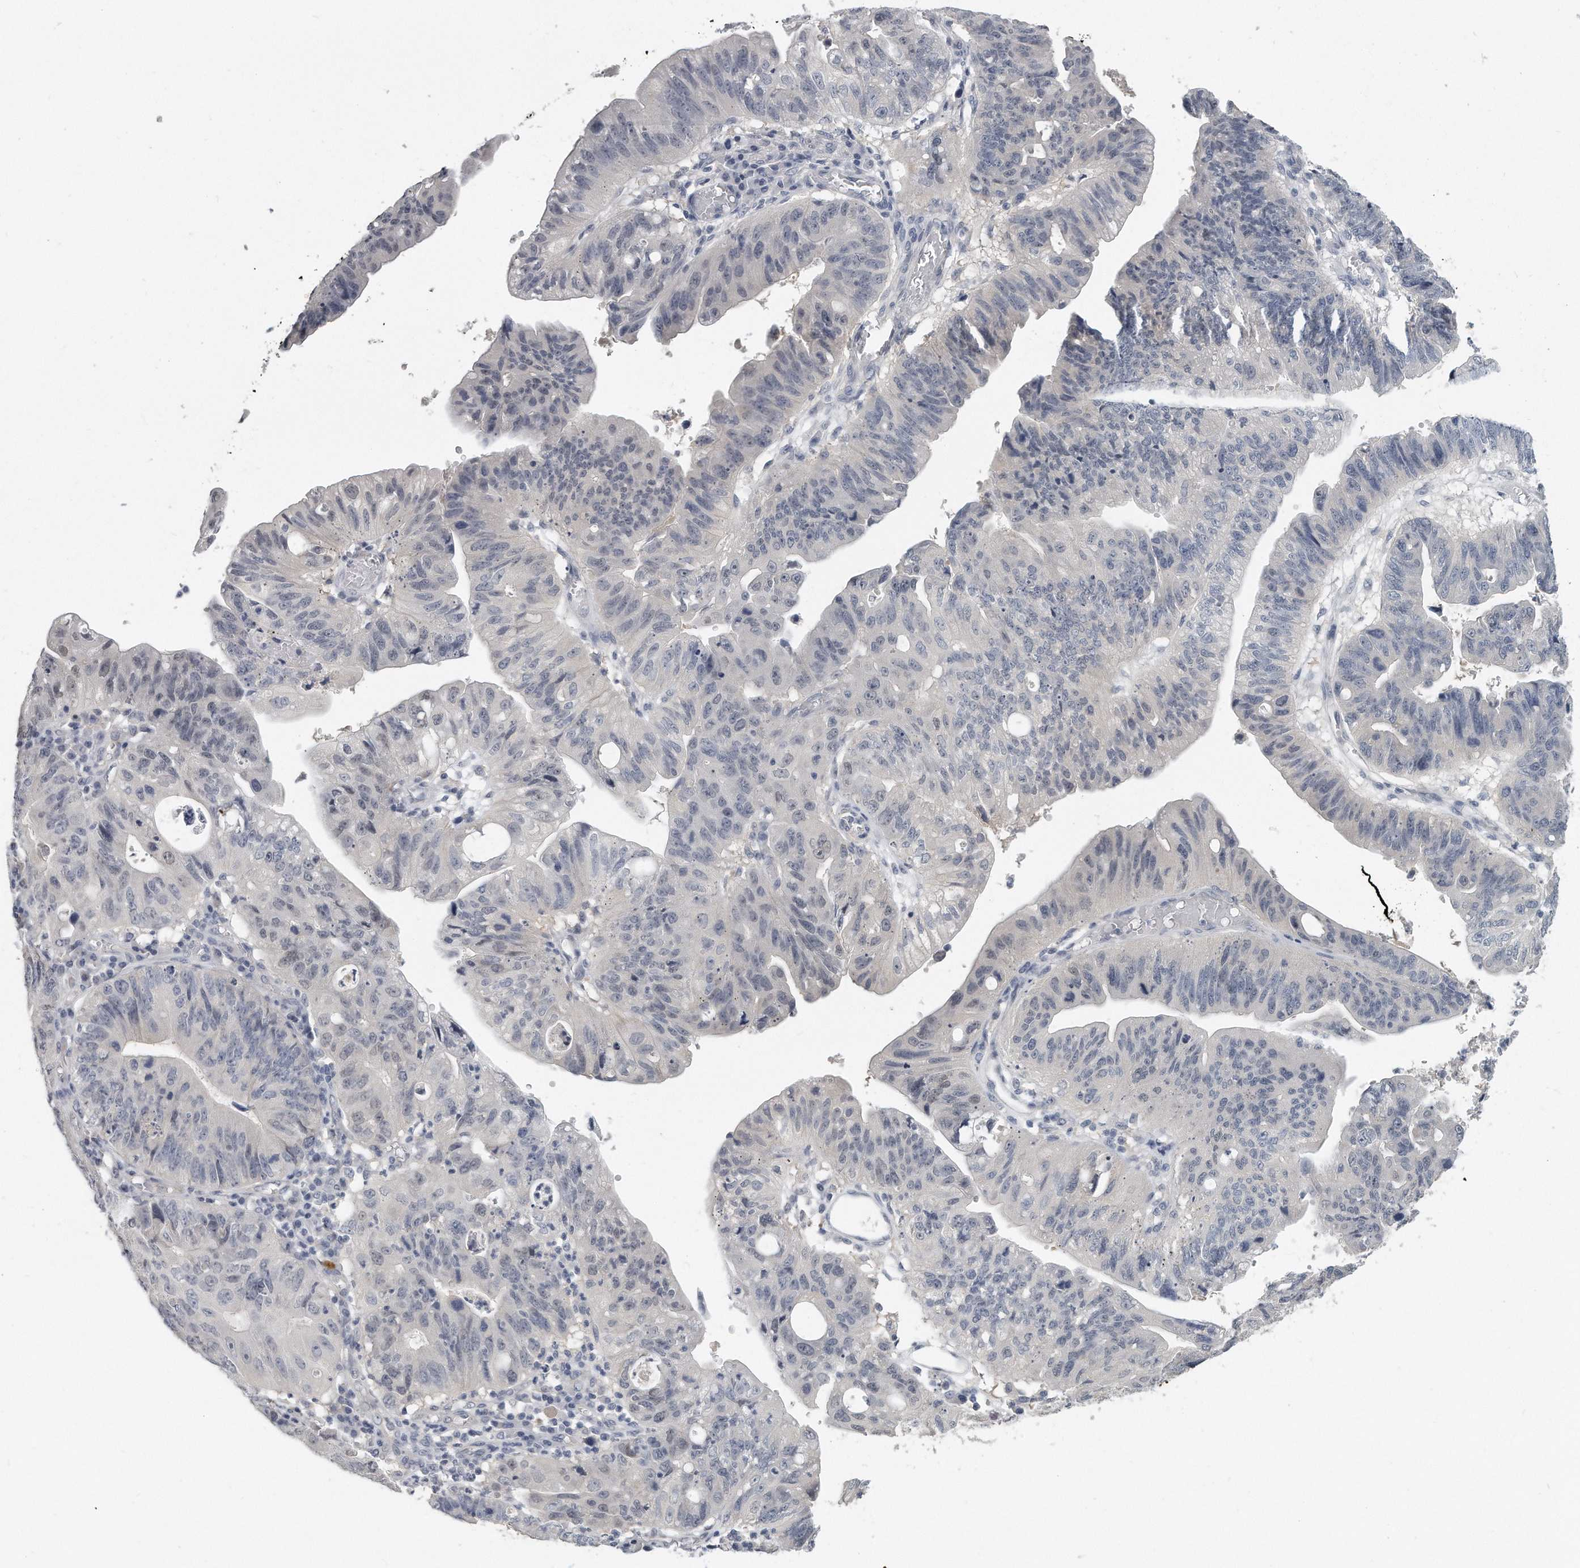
{"staining": {"intensity": "negative", "quantity": "none", "location": "none"}, "tissue": "stomach cancer", "cell_type": "Tumor cells", "image_type": "cancer", "snomed": [{"axis": "morphology", "description": "Adenocarcinoma, NOS"}, {"axis": "topography", "description": "Stomach"}], "caption": "DAB immunohistochemical staining of adenocarcinoma (stomach) reveals no significant expression in tumor cells.", "gene": "KLHL7", "patient": {"sex": "male", "age": 59}}